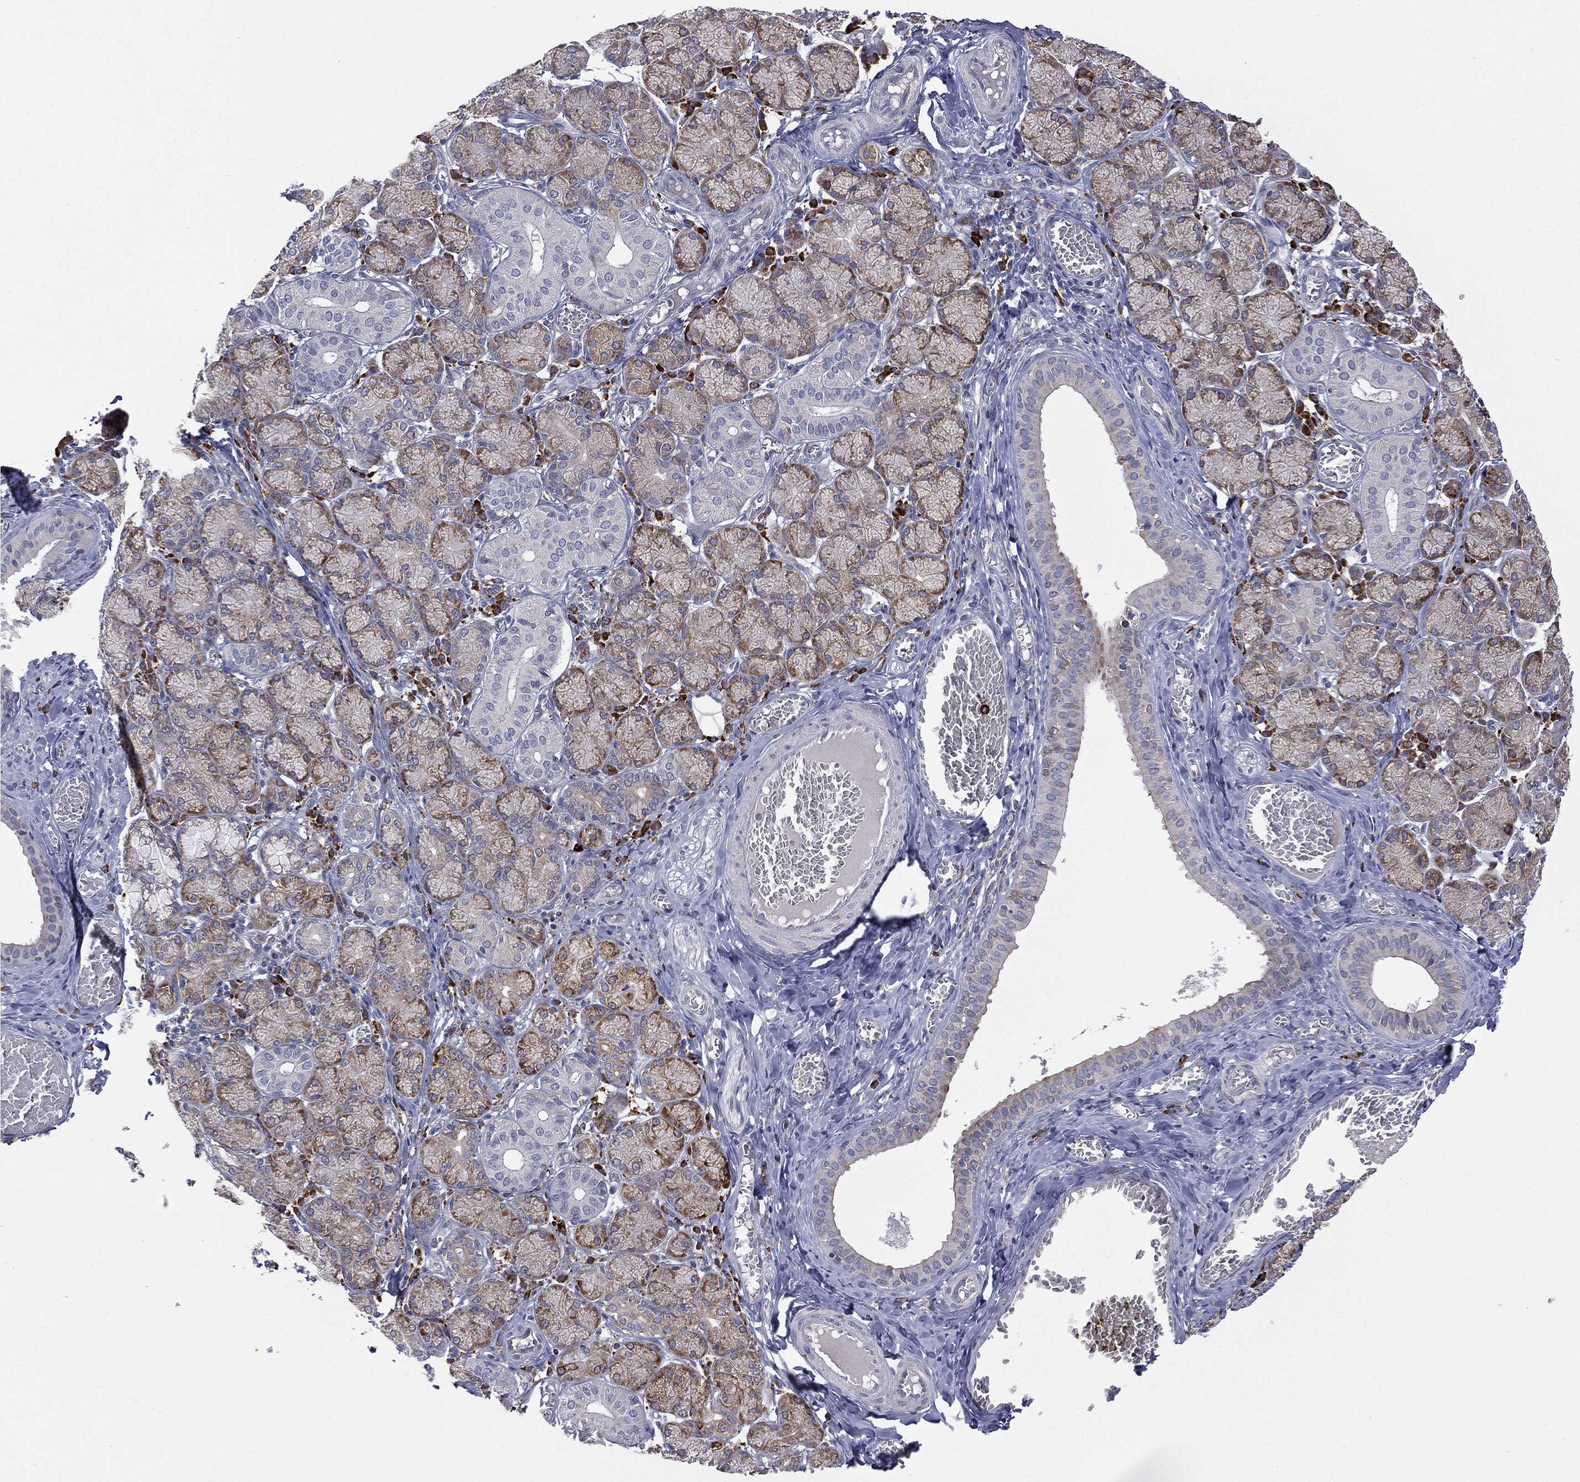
{"staining": {"intensity": "moderate", "quantity": "25%-75%", "location": "cytoplasmic/membranous"}, "tissue": "salivary gland", "cell_type": "Glandular cells", "image_type": "normal", "snomed": [{"axis": "morphology", "description": "Normal tissue, NOS"}, {"axis": "topography", "description": "Salivary gland"}, {"axis": "topography", "description": "Peripheral nerve tissue"}], "caption": "The immunohistochemical stain shows moderate cytoplasmic/membranous expression in glandular cells of normal salivary gland. The staining was performed using DAB to visualize the protein expression in brown, while the nuclei were stained in blue with hematoxylin (Magnification: 20x).", "gene": "C20orf96", "patient": {"sex": "female", "age": 24}}